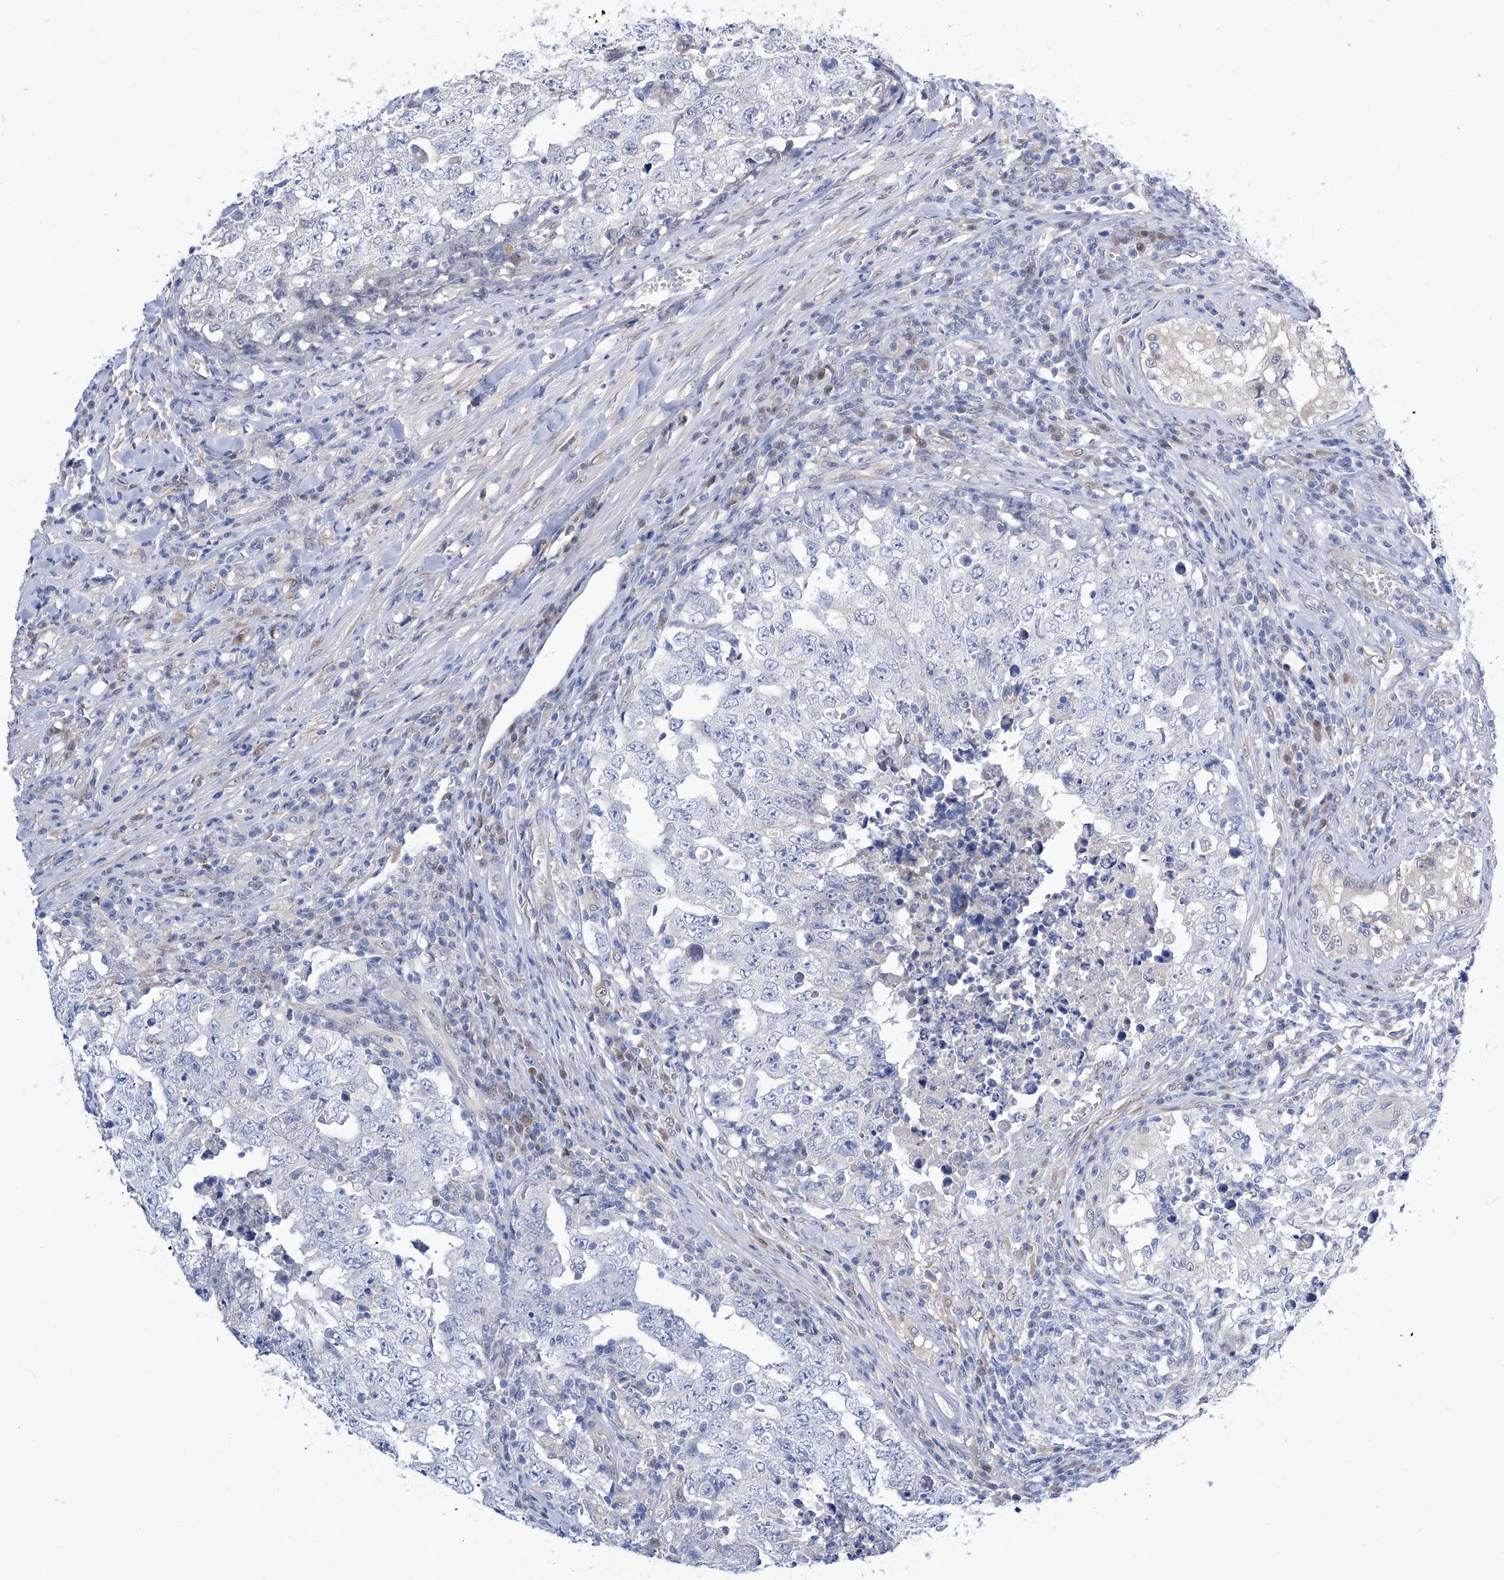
{"staining": {"intensity": "negative", "quantity": "none", "location": "none"}, "tissue": "testis cancer", "cell_type": "Tumor cells", "image_type": "cancer", "snomed": [{"axis": "morphology", "description": "Carcinoma, Embryonal, NOS"}, {"axis": "topography", "description": "Testis"}], "caption": "Tumor cells are negative for protein expression in human testis cancer (embryonal carcinoma).", "gene": "PGM3", "patient": {"sex": "male", "age": 26}}